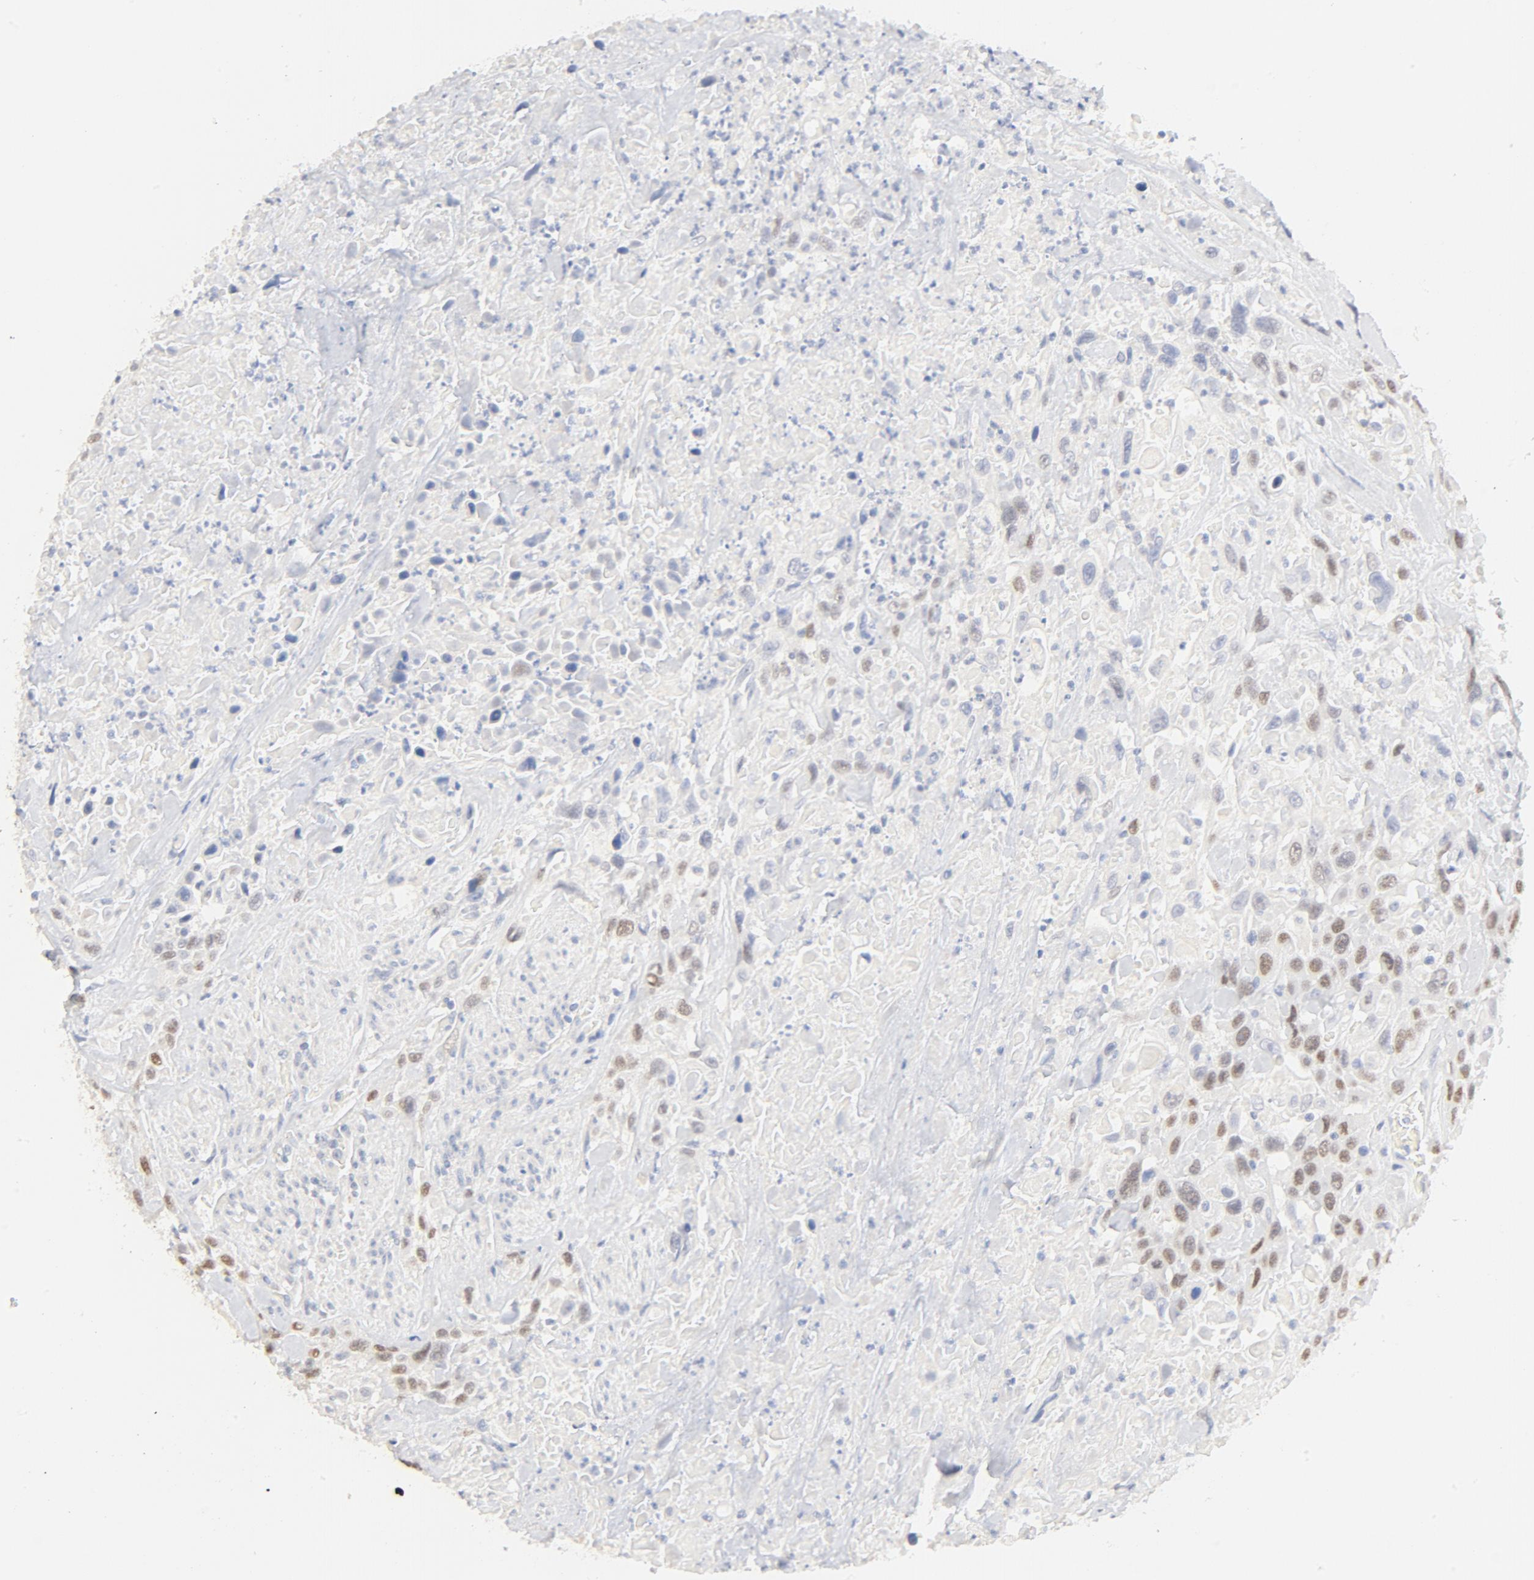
{"staining": {"intensity": "moderate", "quantity": "25%-75%", "location": "nuclear"}, "tissue": "urothelial cancer", "cell_type": "Tumor cells", "image_type": "cancer", "snomed": [{"axis": "morphology", "description": "Urothelial carcinoma, High grade"}, {"axis": "topography", "description": "Urinary bladder"}], "caption": "Urothelial cancer stained with a brown dye exhibits moderate nuclear positive expression in approximately 25%-75% of tumor cells.", "gene": "FCGBP", "patient": {"sex": "female", "age": 84}}